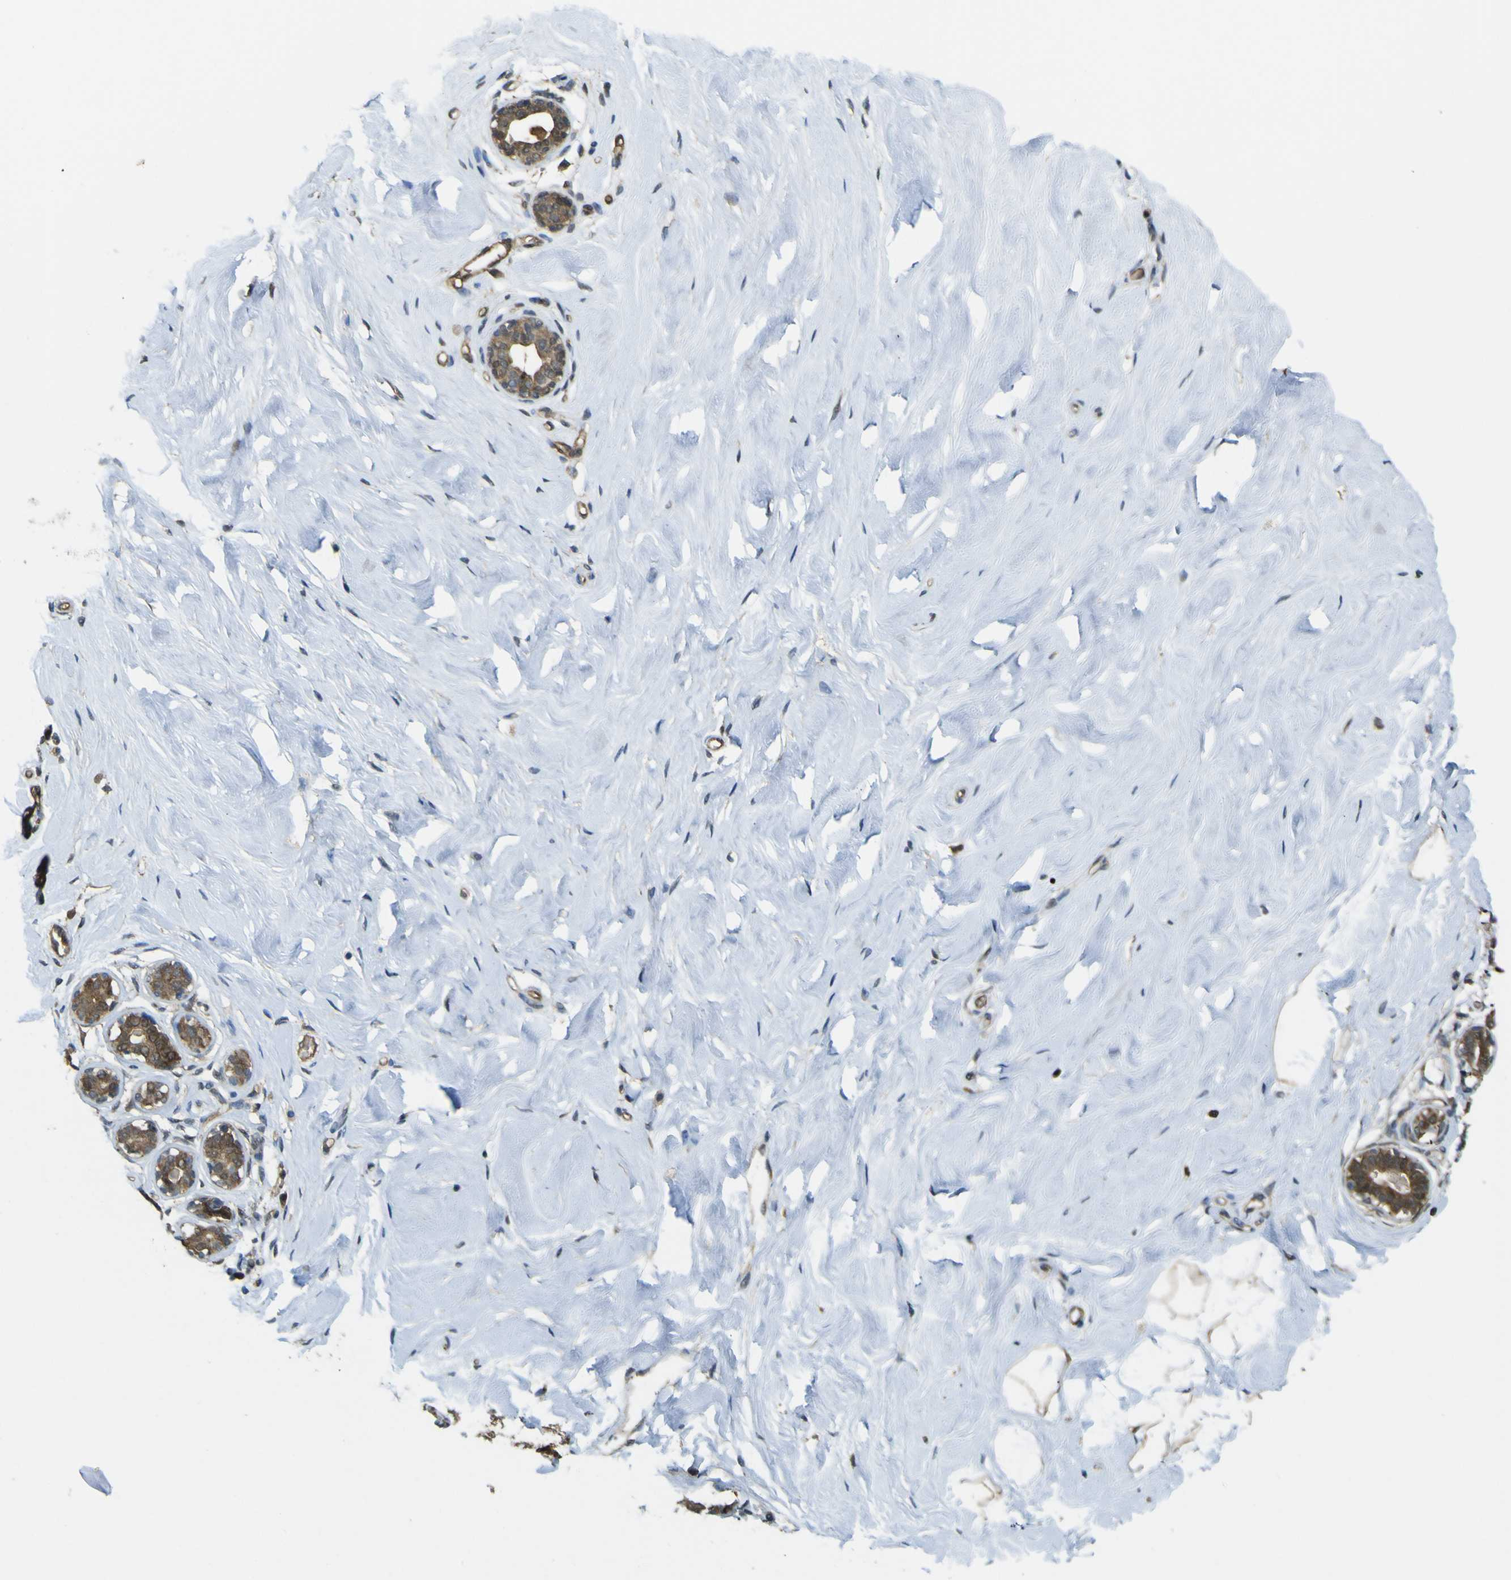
{"staining": {"intensity": "moderate", "quantity": ">75%", "location": "cytoplasmic/membranous"}, "tissue": "breast", "cell_type": "Adipocytes", "image_type": "normal", "snomed": [{"axis": "morphology", "description": "Normal tissue, NOS"}, {"axis": "topography", "description": "Breast"}], "caption": "Unremarkable breast shows moderate cytoplasmic/membranous staining in about >75% of adipocytes, visualized by immunohistochemistry.", "gene": "YWHAG", "patient": {"sex": "female", "age": 23}}